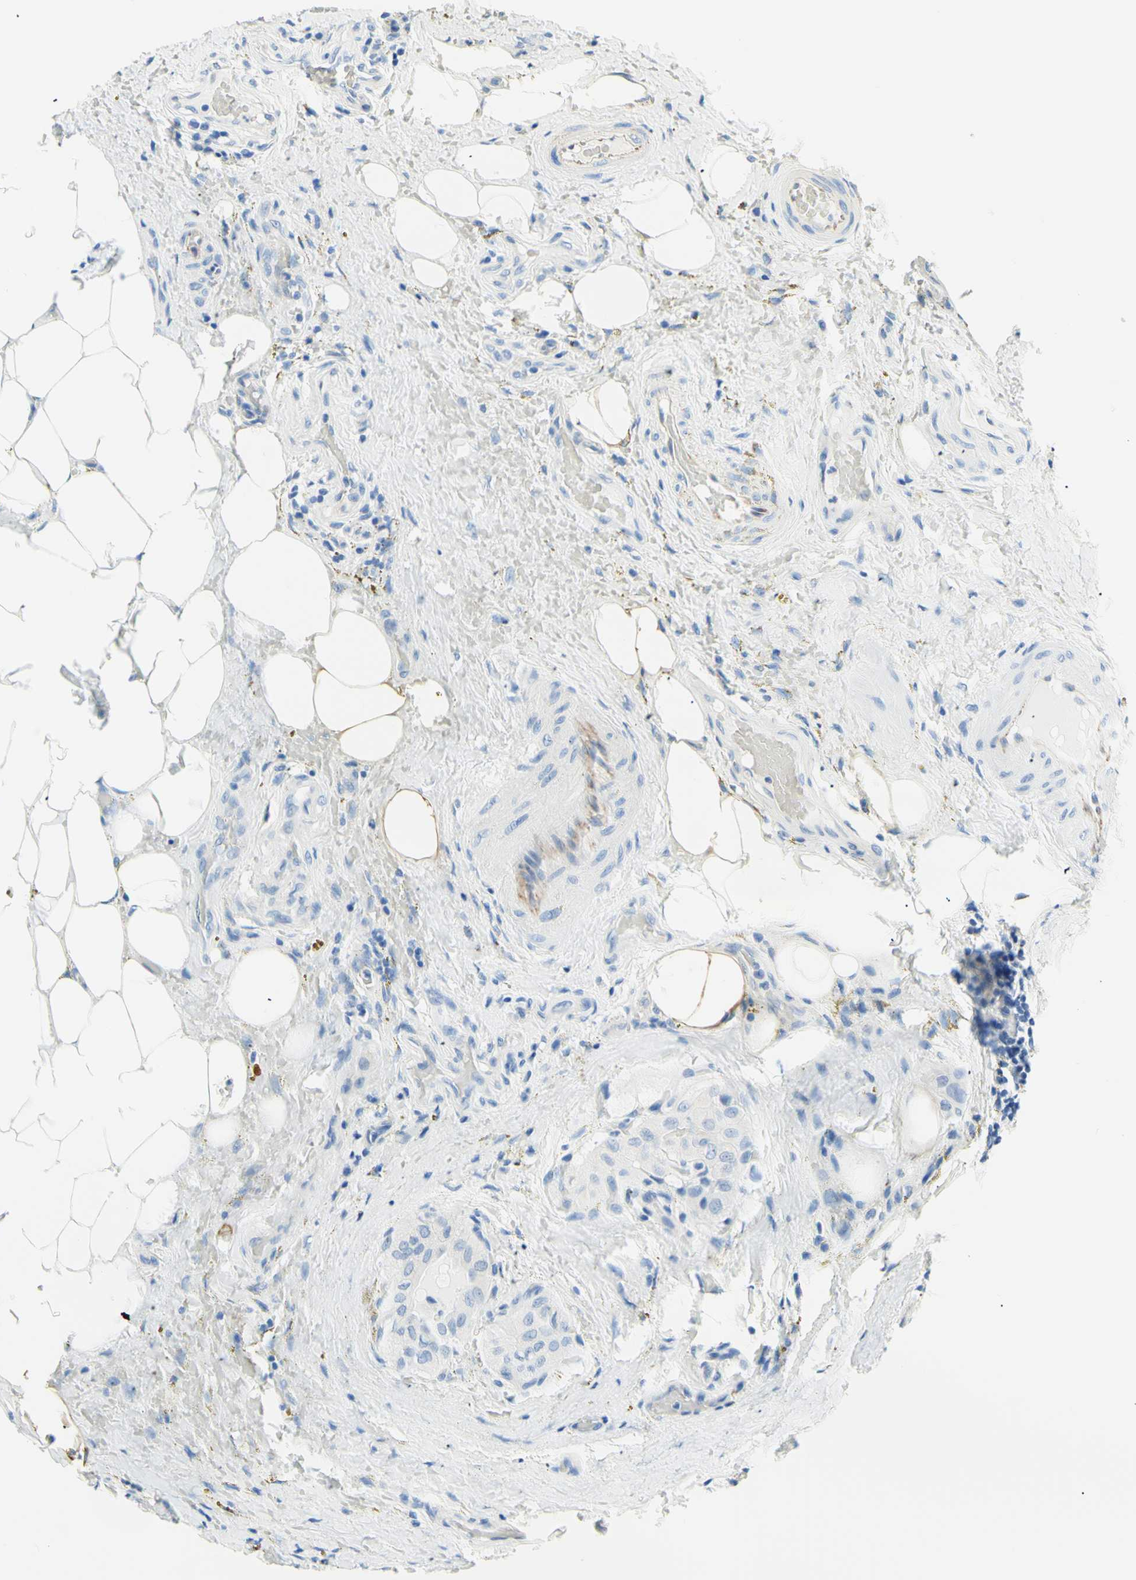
{"staining": {"intensity": "negative", "quantity": "none", "location": "none"}, "tissue": "thyroid cancer", "cell_type": "Tumor cells", "image_type": "cancer", "snomed": [{"axis": "morphology", "description": "Papillary adenocarcinoma, NOS"}, {"axis": "topography", "description": "Thyroid gland"}], "caption": "A micrograph of papillary adenocarcinoma (thyroid) stained for a protein exhibits no brown staining in tumor cells. The staining is performed using DAB brown chromogen with nuclei counter-stained in using hematoxylin.", "gene": "HPCA", "patient": {"sex": "male", "age": 77}}